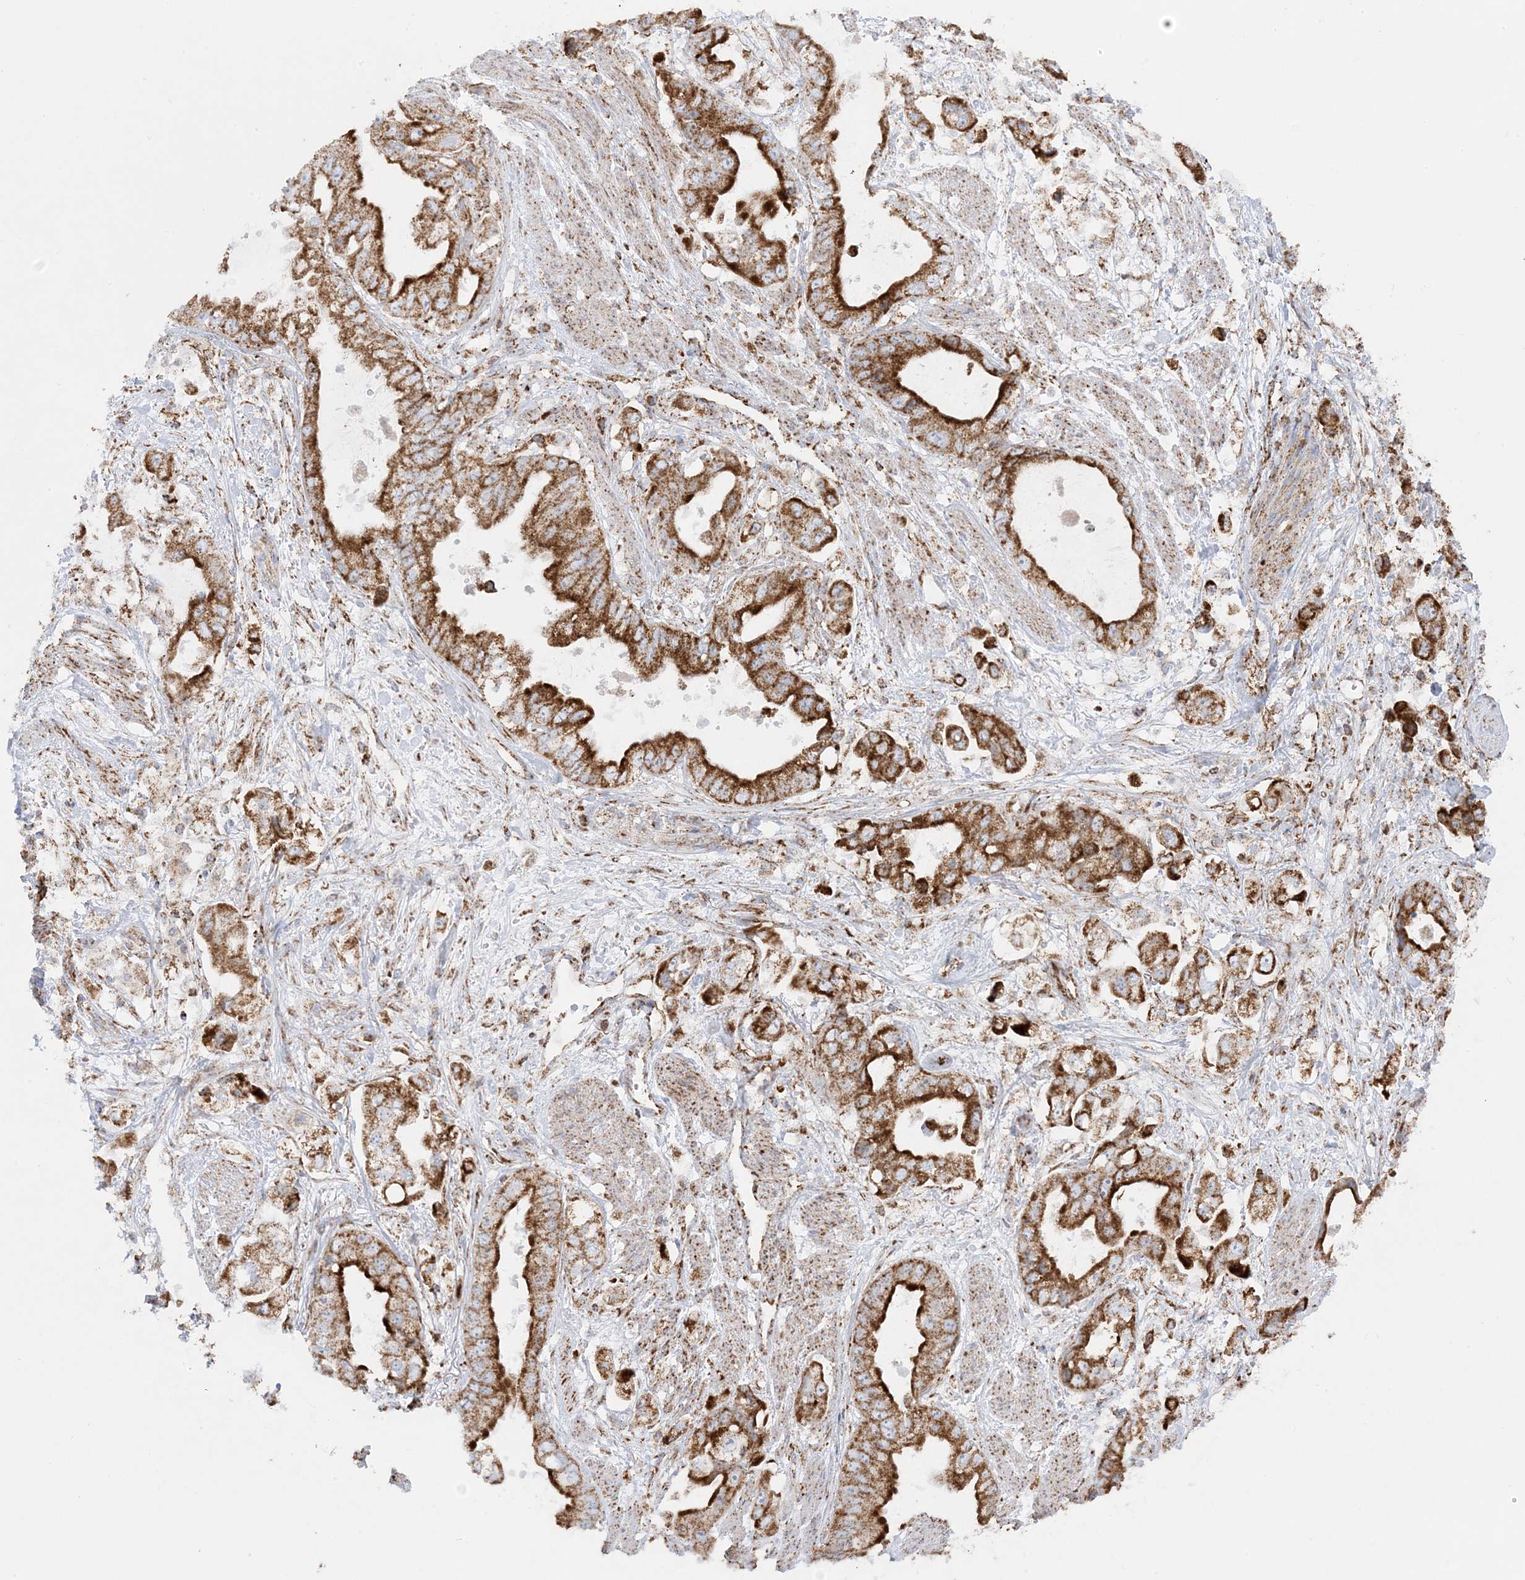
{"staining": {"intensity": "strong", "quantity": ">75%", "location": "cytoplasmic/membranous"}, "tissue": "stomach cancer", "cell_type": "Tumor cells", "image_type": "cancer", "snomed": [{"axis": "morphology", "description": "Adenocarcinoma, NOS"}, {"axis": "topography", "description": "Stomach"}], "caption": "Stomach adenocarcinoma tissue demonstrates strong cytoplasmic/membranous expression in about >75% of tumor cells", "gene": "MRPS36", "patient": {"sex": "male", "age": 62}}